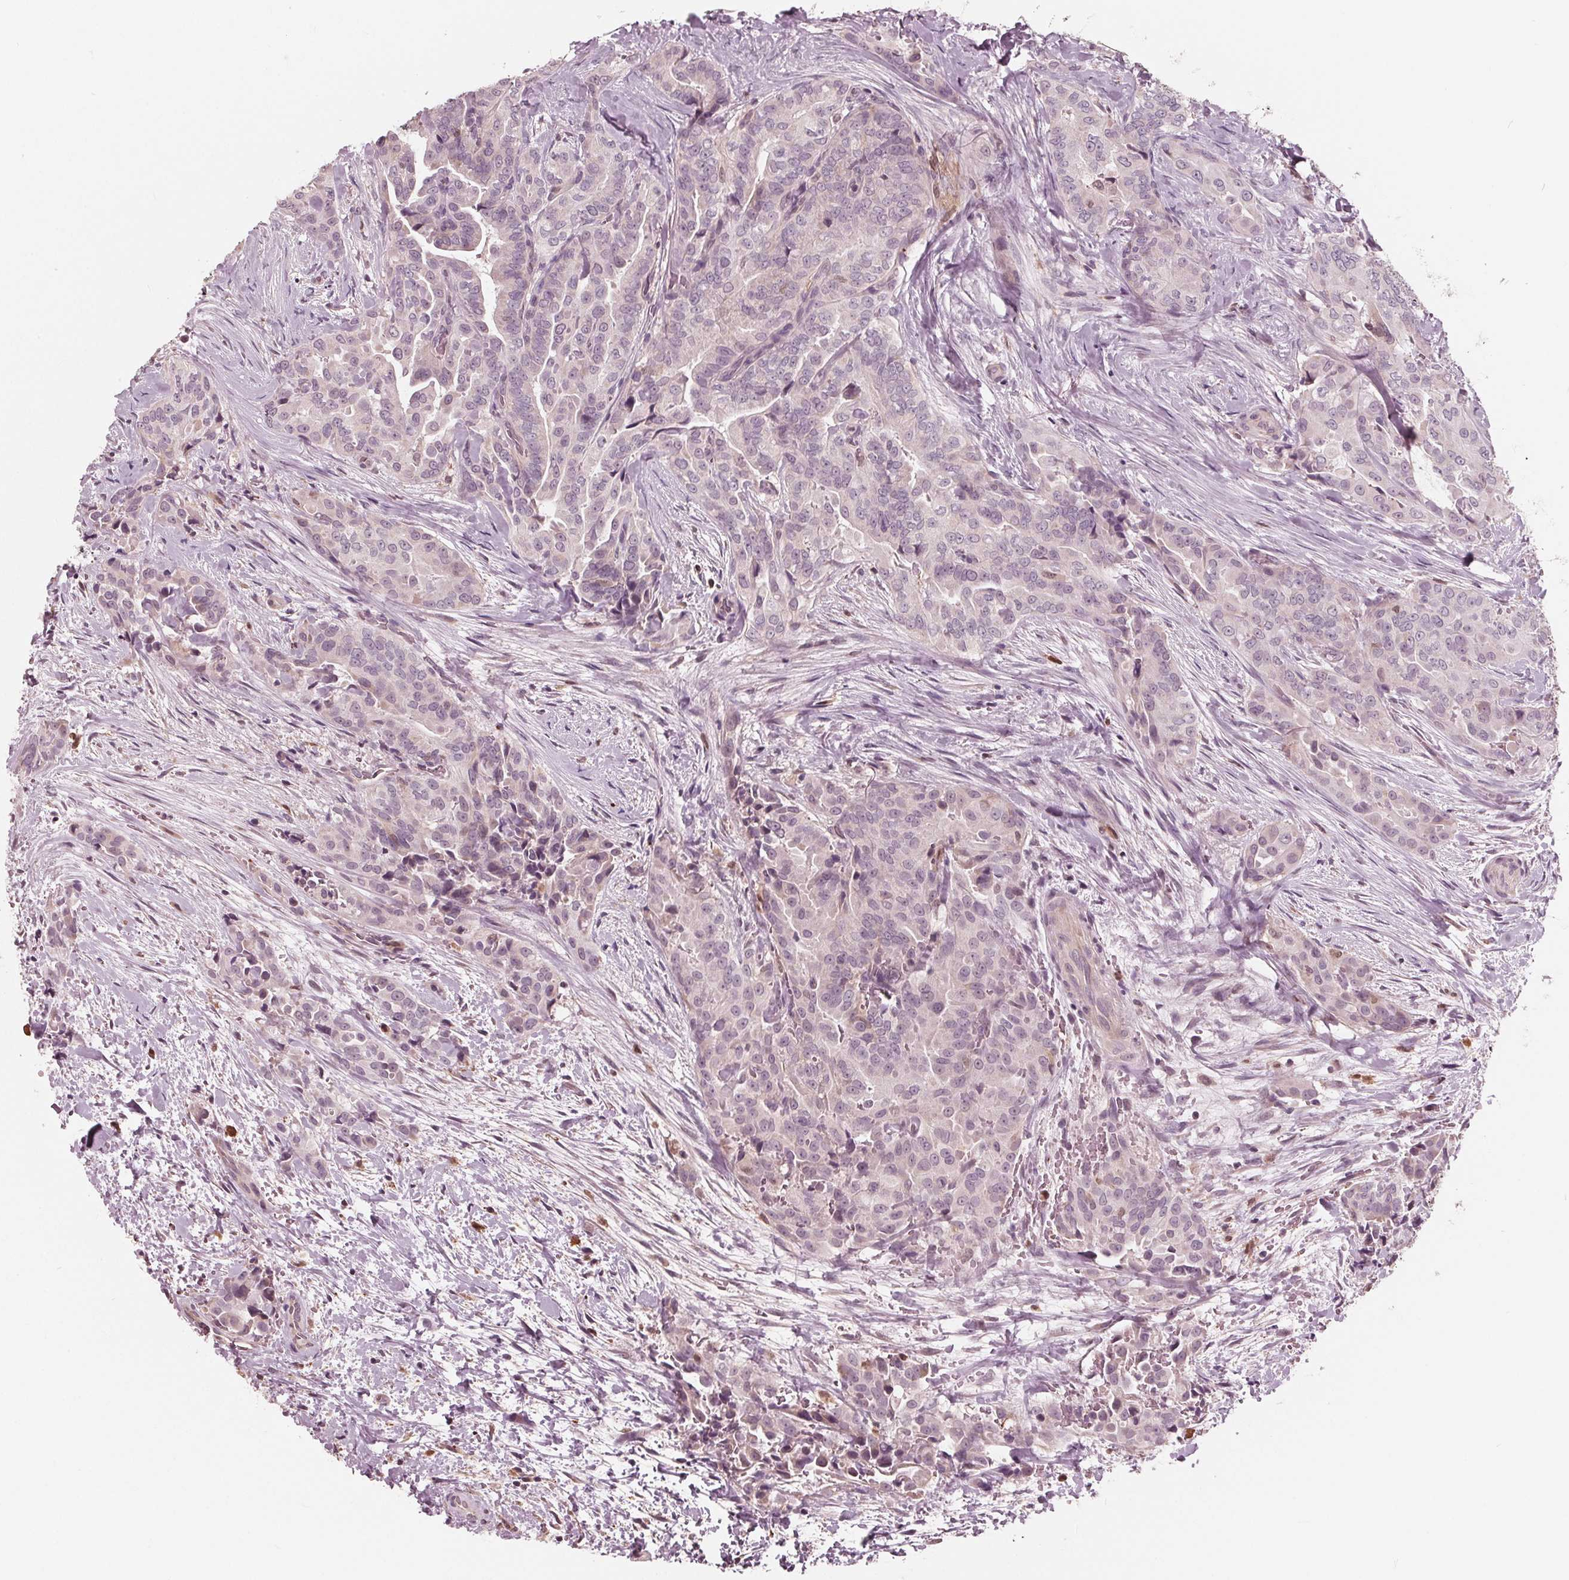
{"staining": {"intensity": "negative", "quantity": "none", "location": "none"}, "tissue": "thyroid cancer", "cell_type": "Tumor cells", "image_type": "cancer", "snomed": [{"axis": "morphology", "description": "Papillary adenocarcinoma, NOS"}, {"axis": "topography", "description": "Thyroid gland"}], "caption": "An image of human thyroid papillary adenocarcinoma is negative for staining in tumor cells.", "gene": "ING3", "patient": {"sex": "male", "age": 61}}